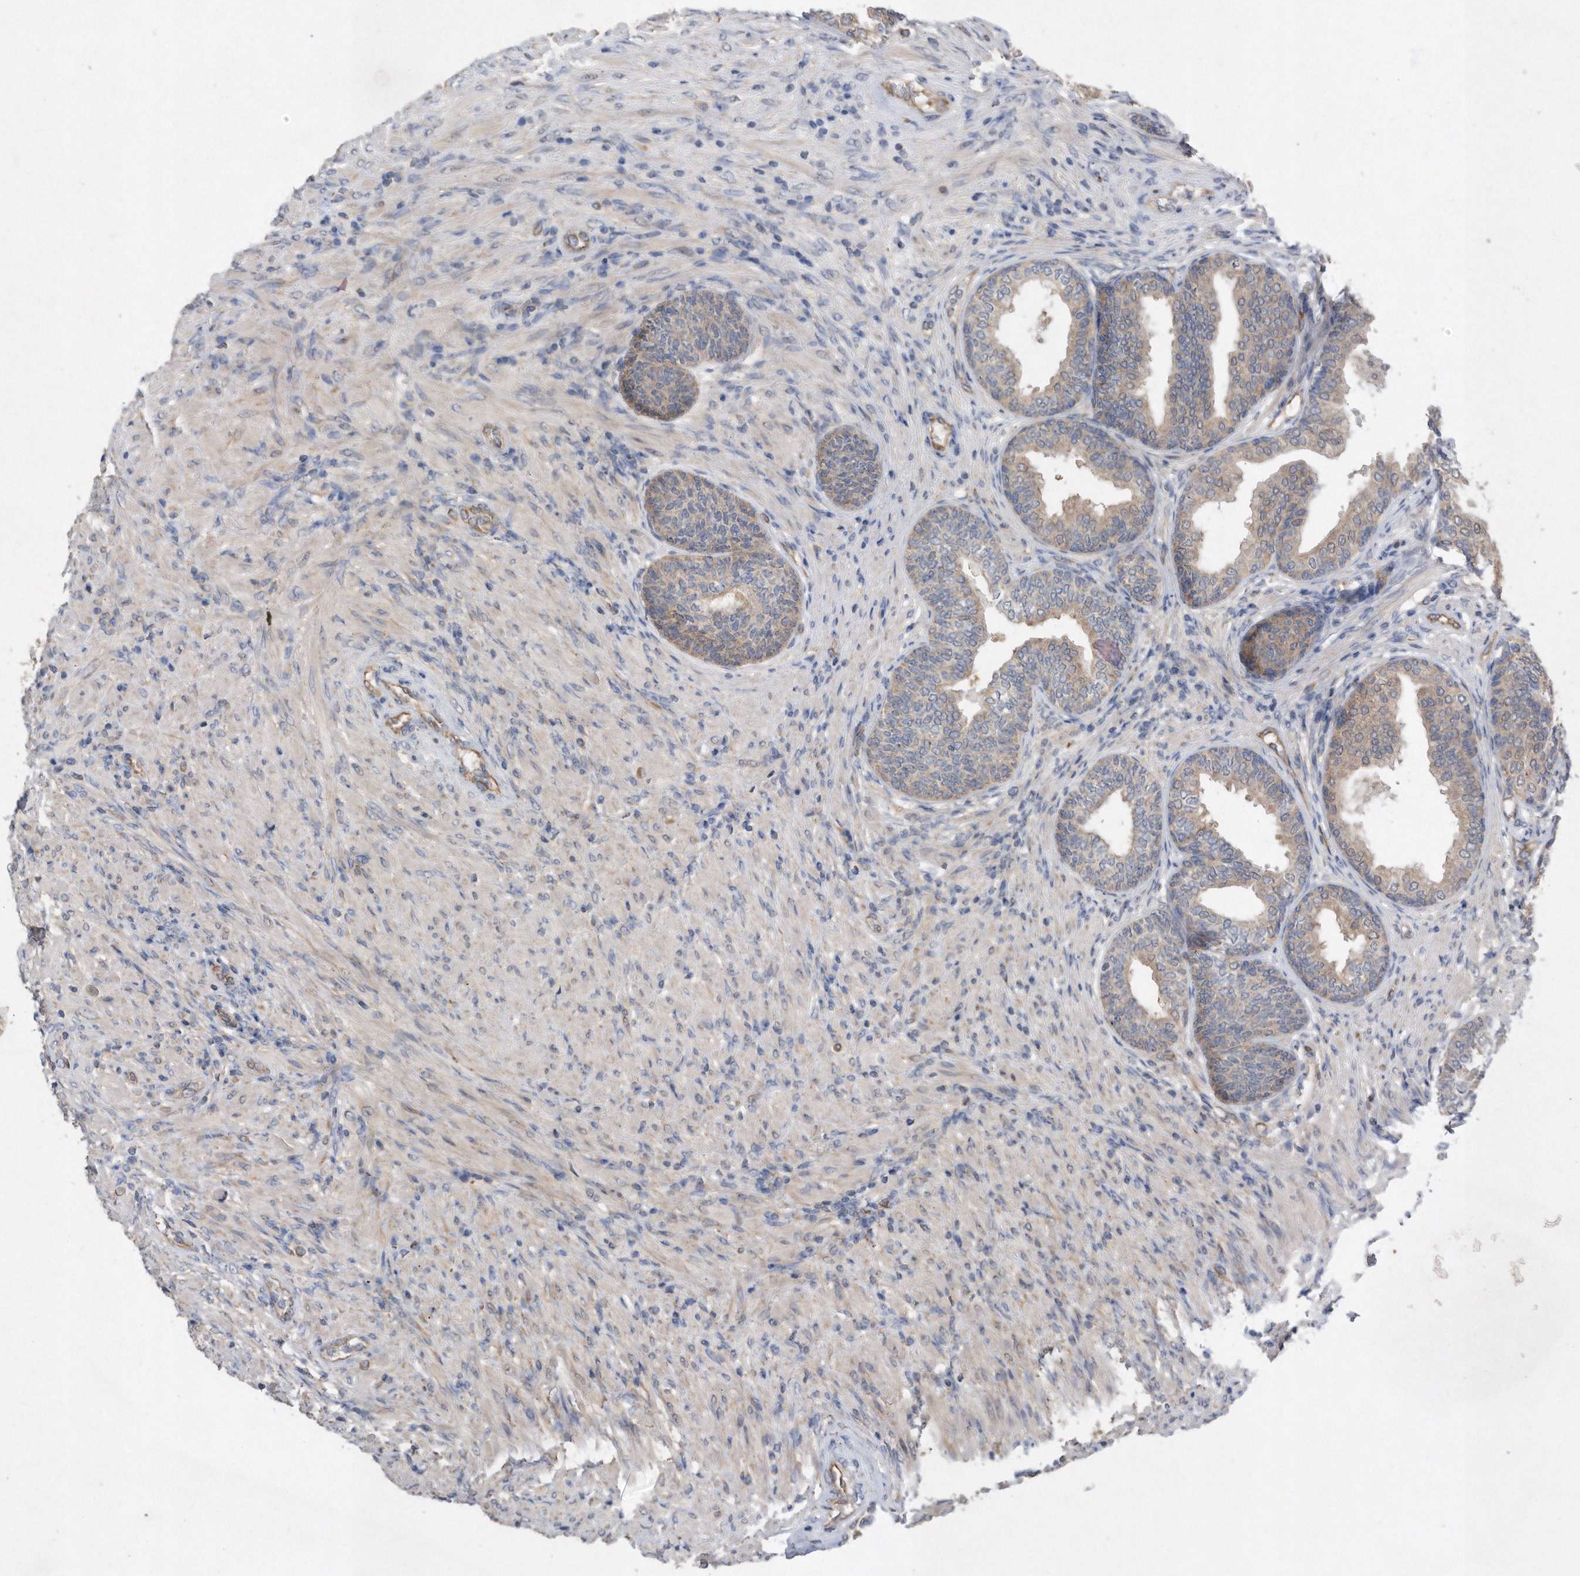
{"staining": {"intensity": "moderate", "quantity": "25%-75%", "location": "cytoplasmic/membranous"}, "tissue": "prostate", "cell_type": "Glandular cells", "image_type": "normal", "snomed": [{"axis": "morphology", "description": "Normal tissue, NOS"}, {"axis": "topography", "description": "Prostate"}], "caption": "A medium amount of moderate cytoplasmic/membranous staining is appreciated in about 25%-75% of glandular cells in benign prostate.", "gene": "PON2", "patient": {"sex": "male", "age": 76}}